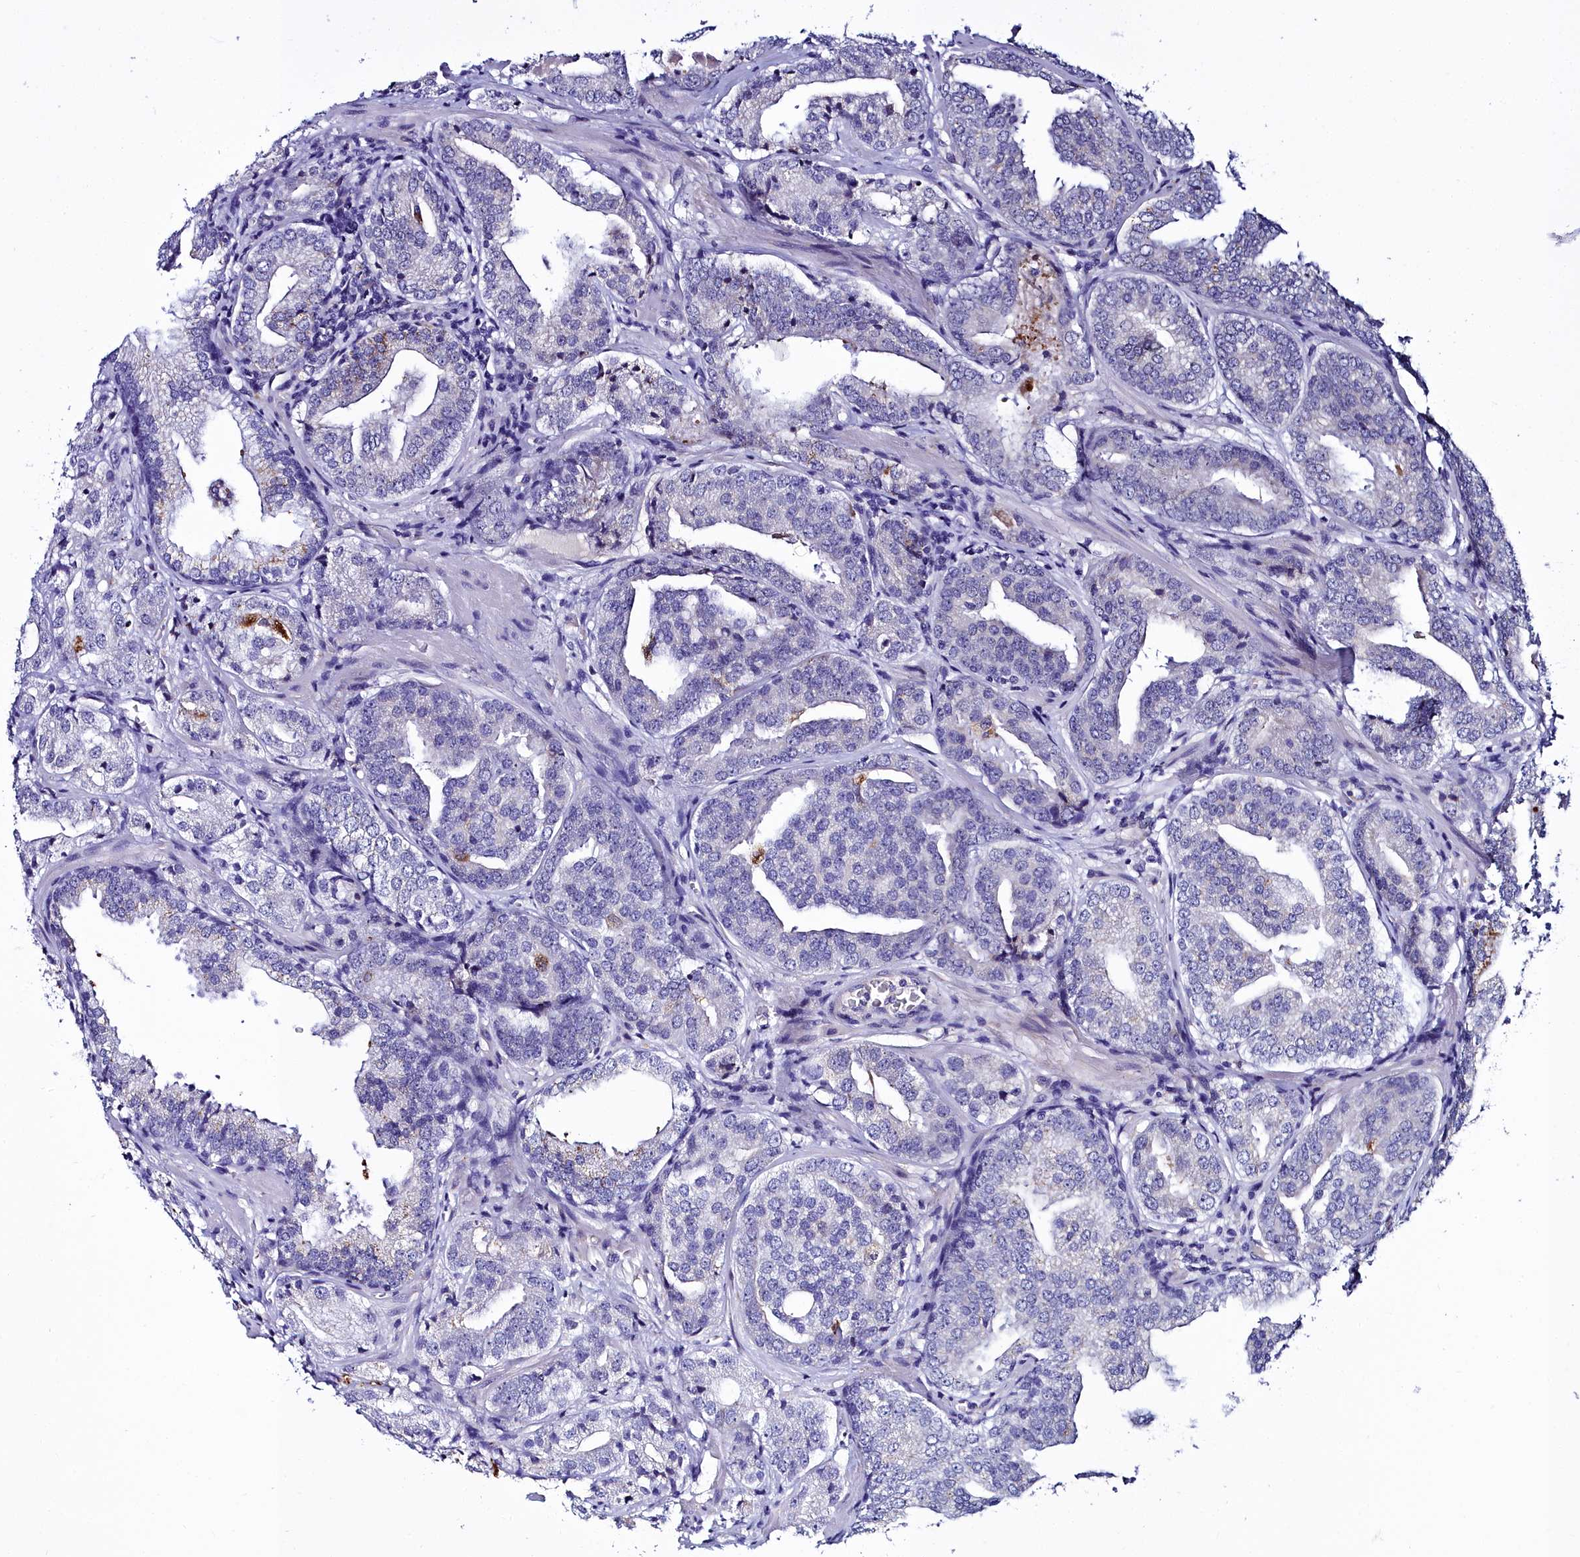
{"staining": {"intensity": "moderate", "quantity": "<25%", "location": "cytoplasmic/membranous"}, "tissue": "prostate cancer", "cell_type": "Tumor cells", "image_type": "cancer", "snomed": [{"axis": "morphology", "description": "Adenocarcinoma, Low grade"}, {"axis": "topography", "description": "Prostate"}], "caption": "IHC (DAB) staining of low-grade adenocarcinoma (prostate) demonstrates moderate cytoplasmic/membranous protein expression in approximately <25% of tumor cells.", "gene": "ELAPOR2", "patient": {"sex": "male", "age": 60}}